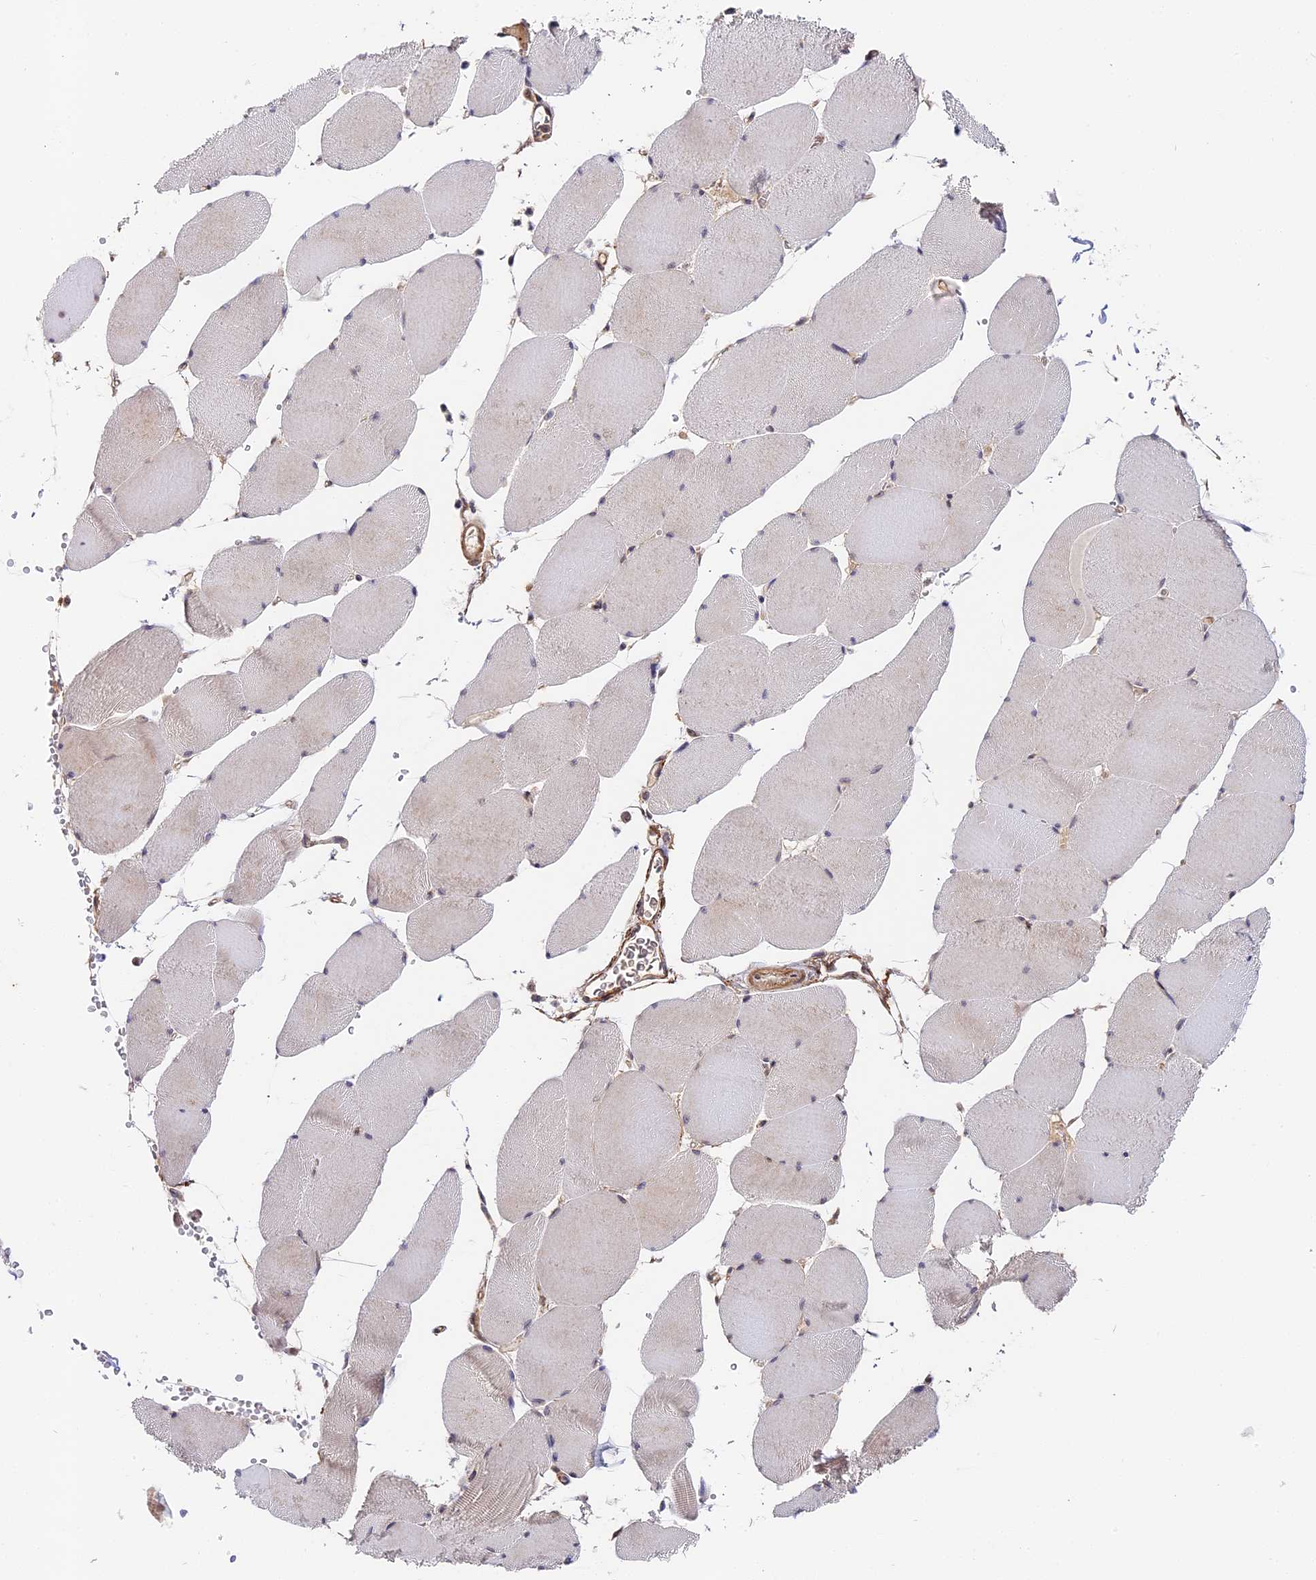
{"staining": {"intensity": "weak", "quantity": "<25%", "location": "cytoplasmic/membranous"}, "tissue": "skeletal muscle", "cell_type": "Myocytes", "image_type": "normal", "snomed": [{"axis": "morphology", "description": "Normal tissue, NOS"}, {"axis": "topography", "description": "Skeletal muscle"}, {"axis": "topography", "description": "Head-Neck"}], "caption": "IHC photomicrograph of normal human skeletal muscle stained for a protein (brown), which exhibits no staining in myocytes.", "gene": "IMPACT", "patient": {"sex": "male", "age": 66}}